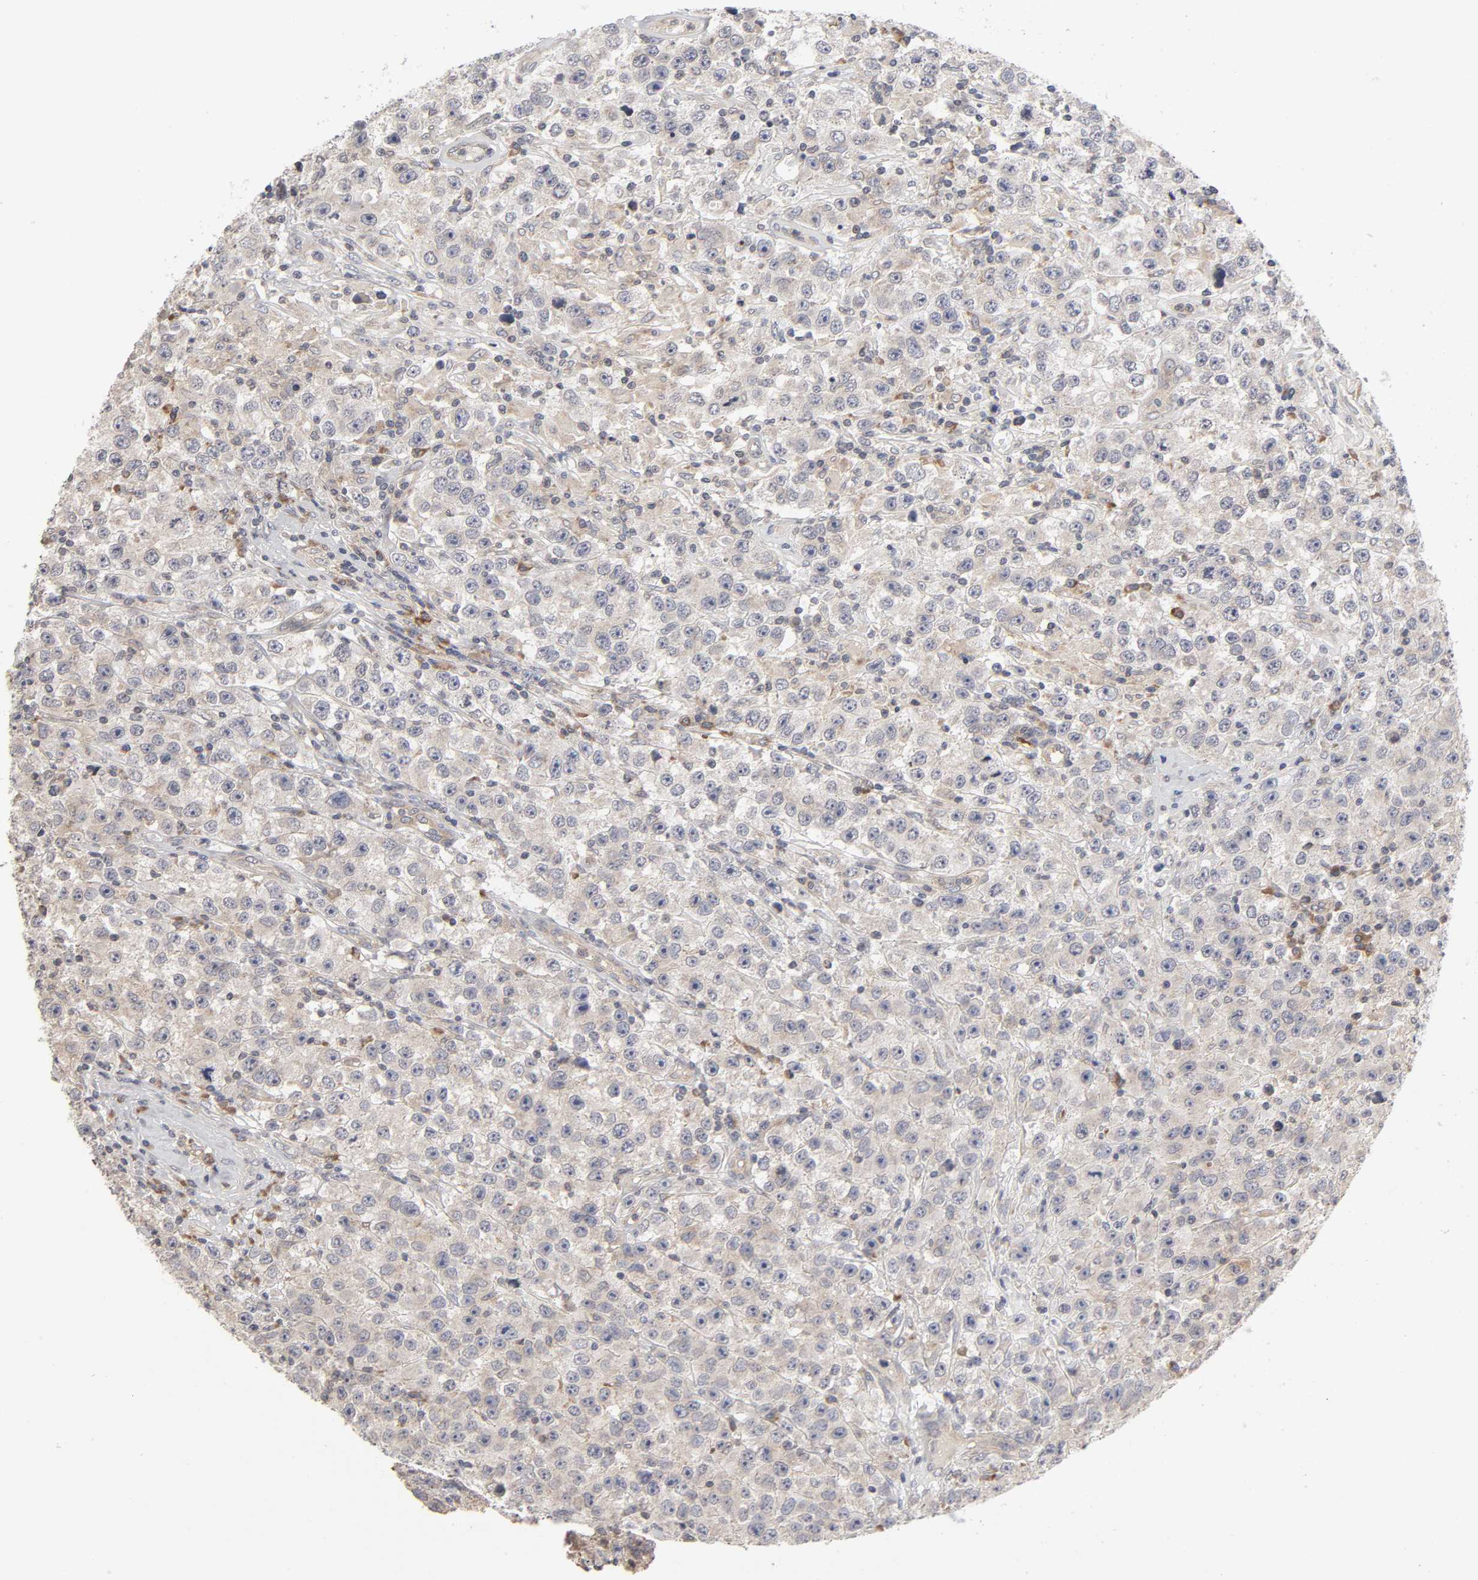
{"staining": {"intensity": "weak", "quantity": "25%-75%", "location": "cytoplasmic/membranous"}, "tissue": "testis cancer", "cell_type": "Tumor cells", "image_type": "cancer", "snomed": [{"axis": "morphology", "description": "Seminoma, NOS"}, {"axis": "topography", "description": "Testis"}], "caption": "Protein expression analysis of human seminoma (testis) reveals weak cytoplasmic/membranous expression in about 25%-75% of tumor cells.", "gene": "IL4R", "patient": {"sex": "male", "age": 52}}